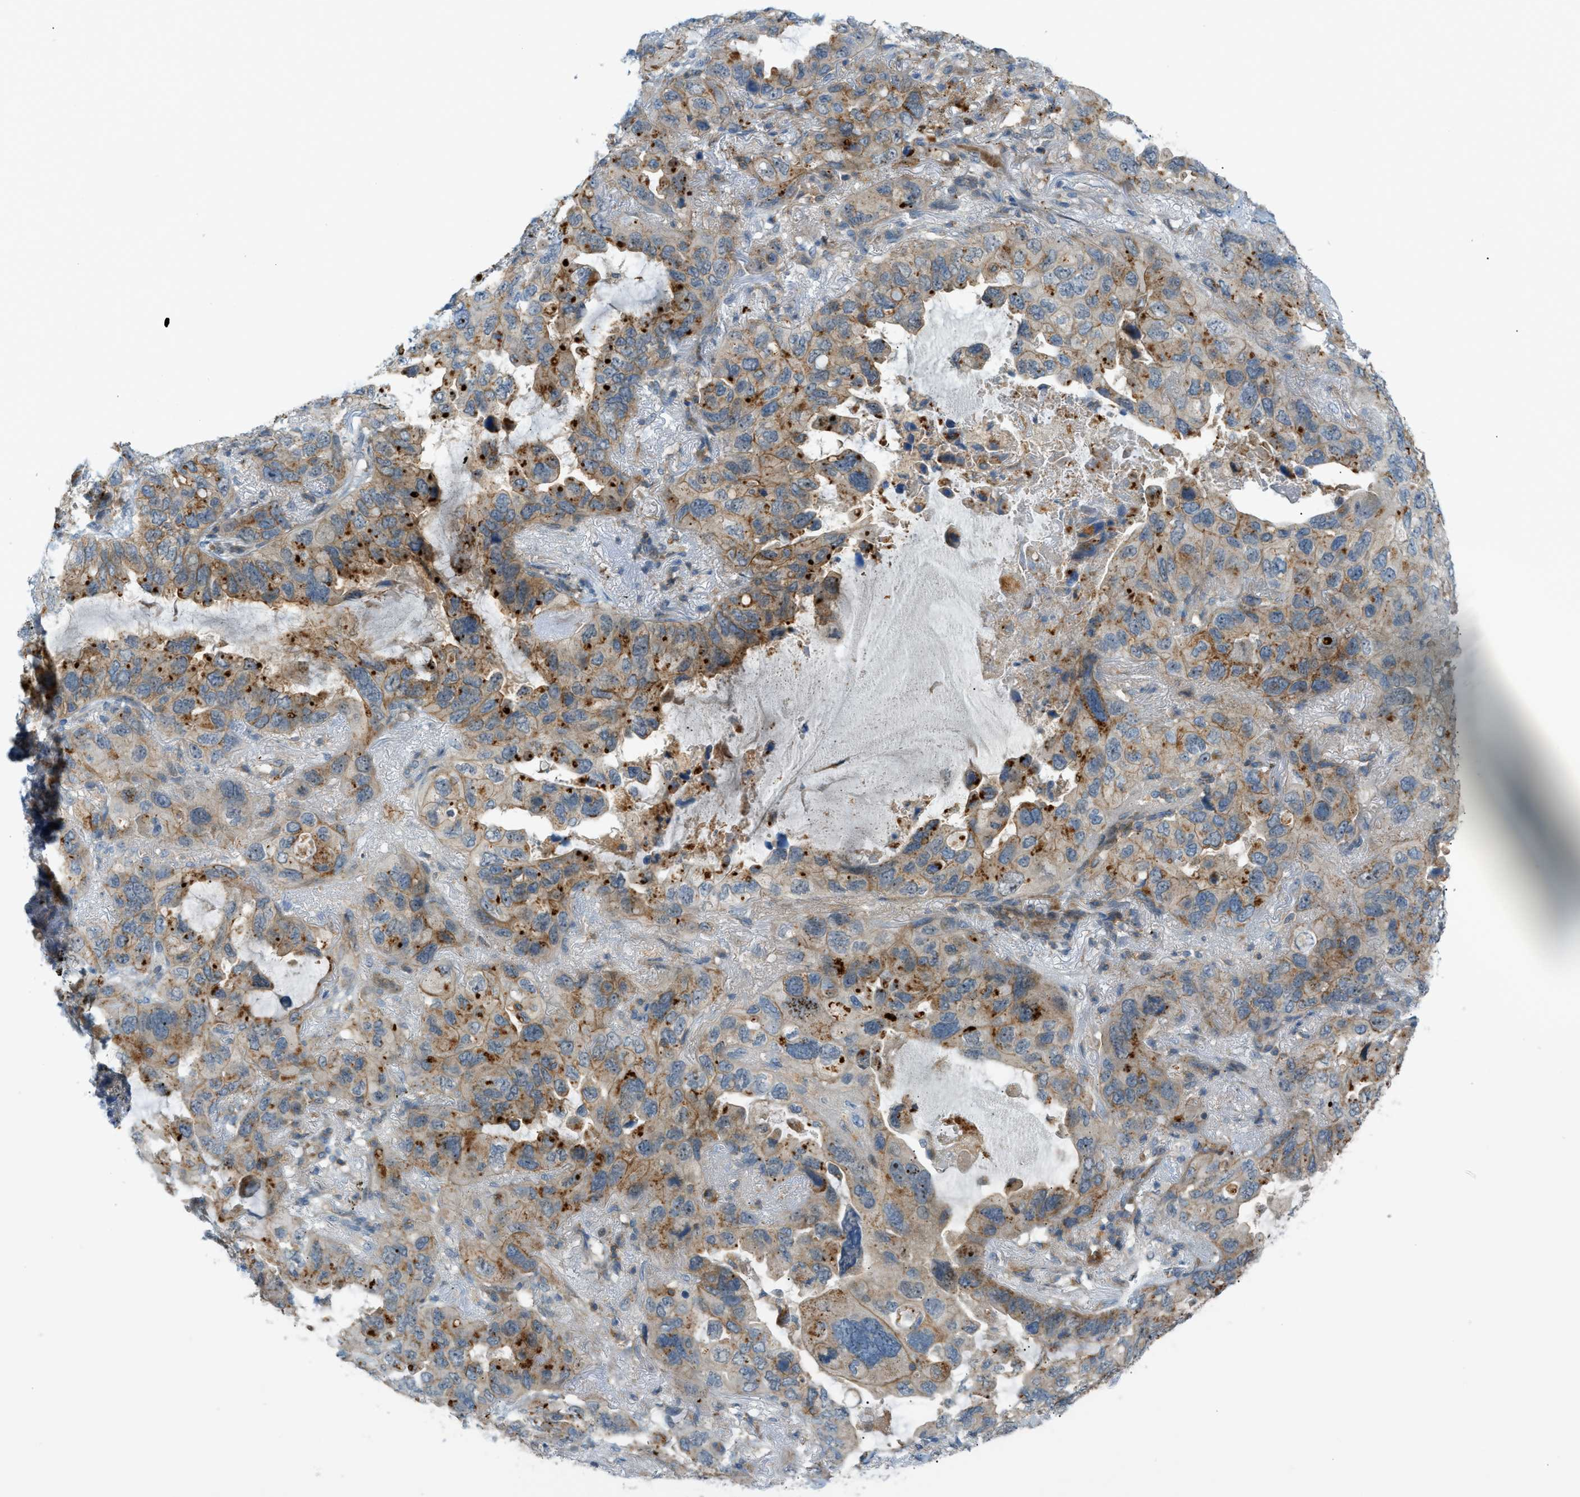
{"staining": {"intensity": "moderate", "quantity": ">75%", "location": "cytoplasmic/membranous"}, "tissue": "lung cancer", "cell_type": "Tumor cells", "image_type": "cancer", "snomed": [{"axis": "morphology", "description": "Squamous cell carcinoma, NOS"}, {"axis": "topography", "description": "Lung"}], "caption": "IHC micrograph of neoplastic tissue: human squamous cell carcinoma (lung) stained using immunohistochemistry reveals medium levels of moderate protein expression localized specifically in the cytoplasmic/membranous of tumor cells, appearing as a cytoplasmic/membranous brown color.", "gene": "GRK6", "patient": {"sex": "female", "age": 73}}